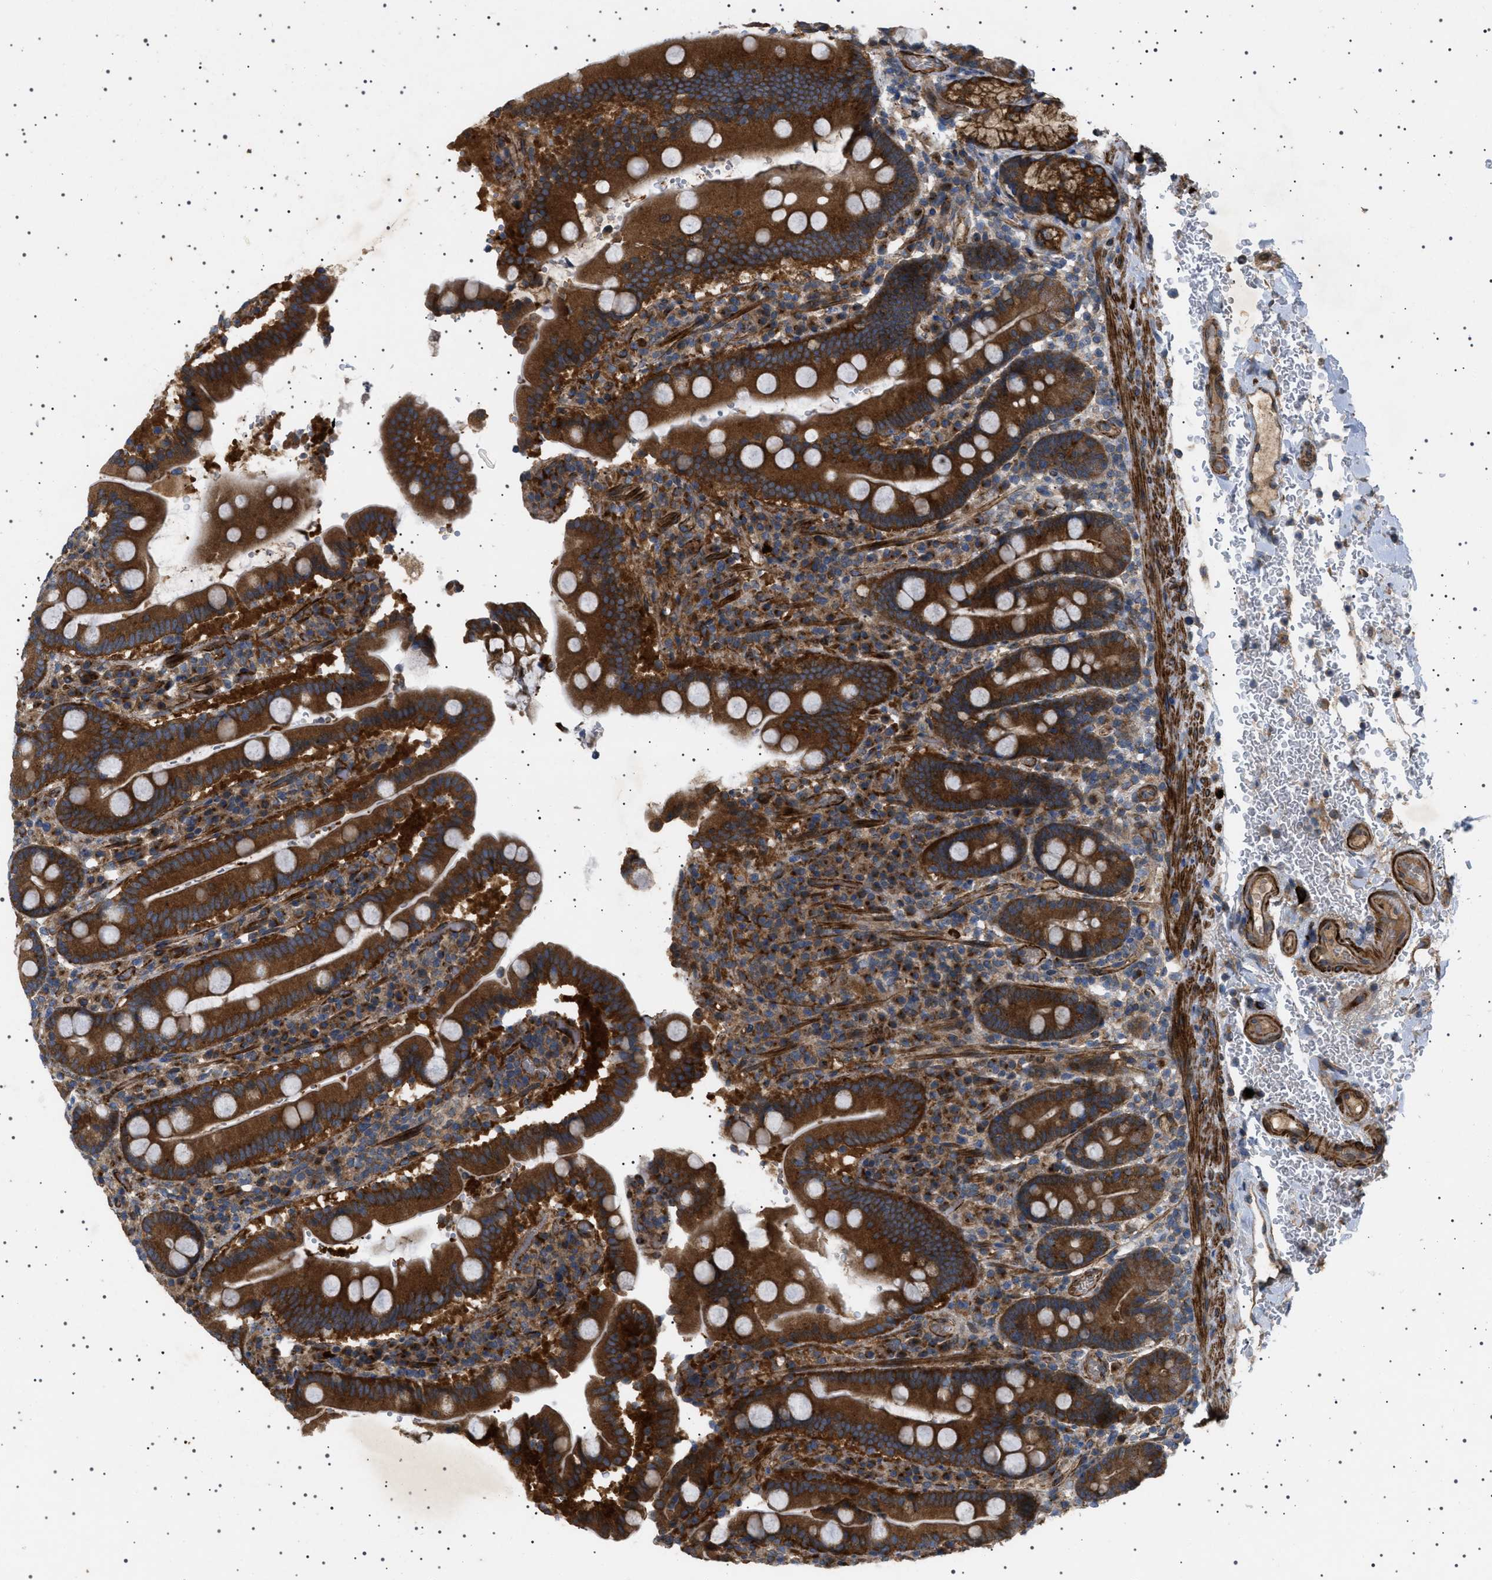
{"staining": {"intensity": "strong", "quantity": ">75%", "location": "cytoplasmic/membranous"}, "tissue": "duodenum", "cell_type": "Glandular cells", "image_type": "normal", "snomed": [{"axis": "morphology", "description": "Normal tissue, NOS"}, {"axis": "topography", "description": "Small intestine, NOS"}], "caption": "Duodenum stained with a brown dye shows strong cytoplasmic/membranous positive expression in approximately >75% of glandular cells.", "gene": "CCDC186", "patient": {"sex": "female", "age": 71}}